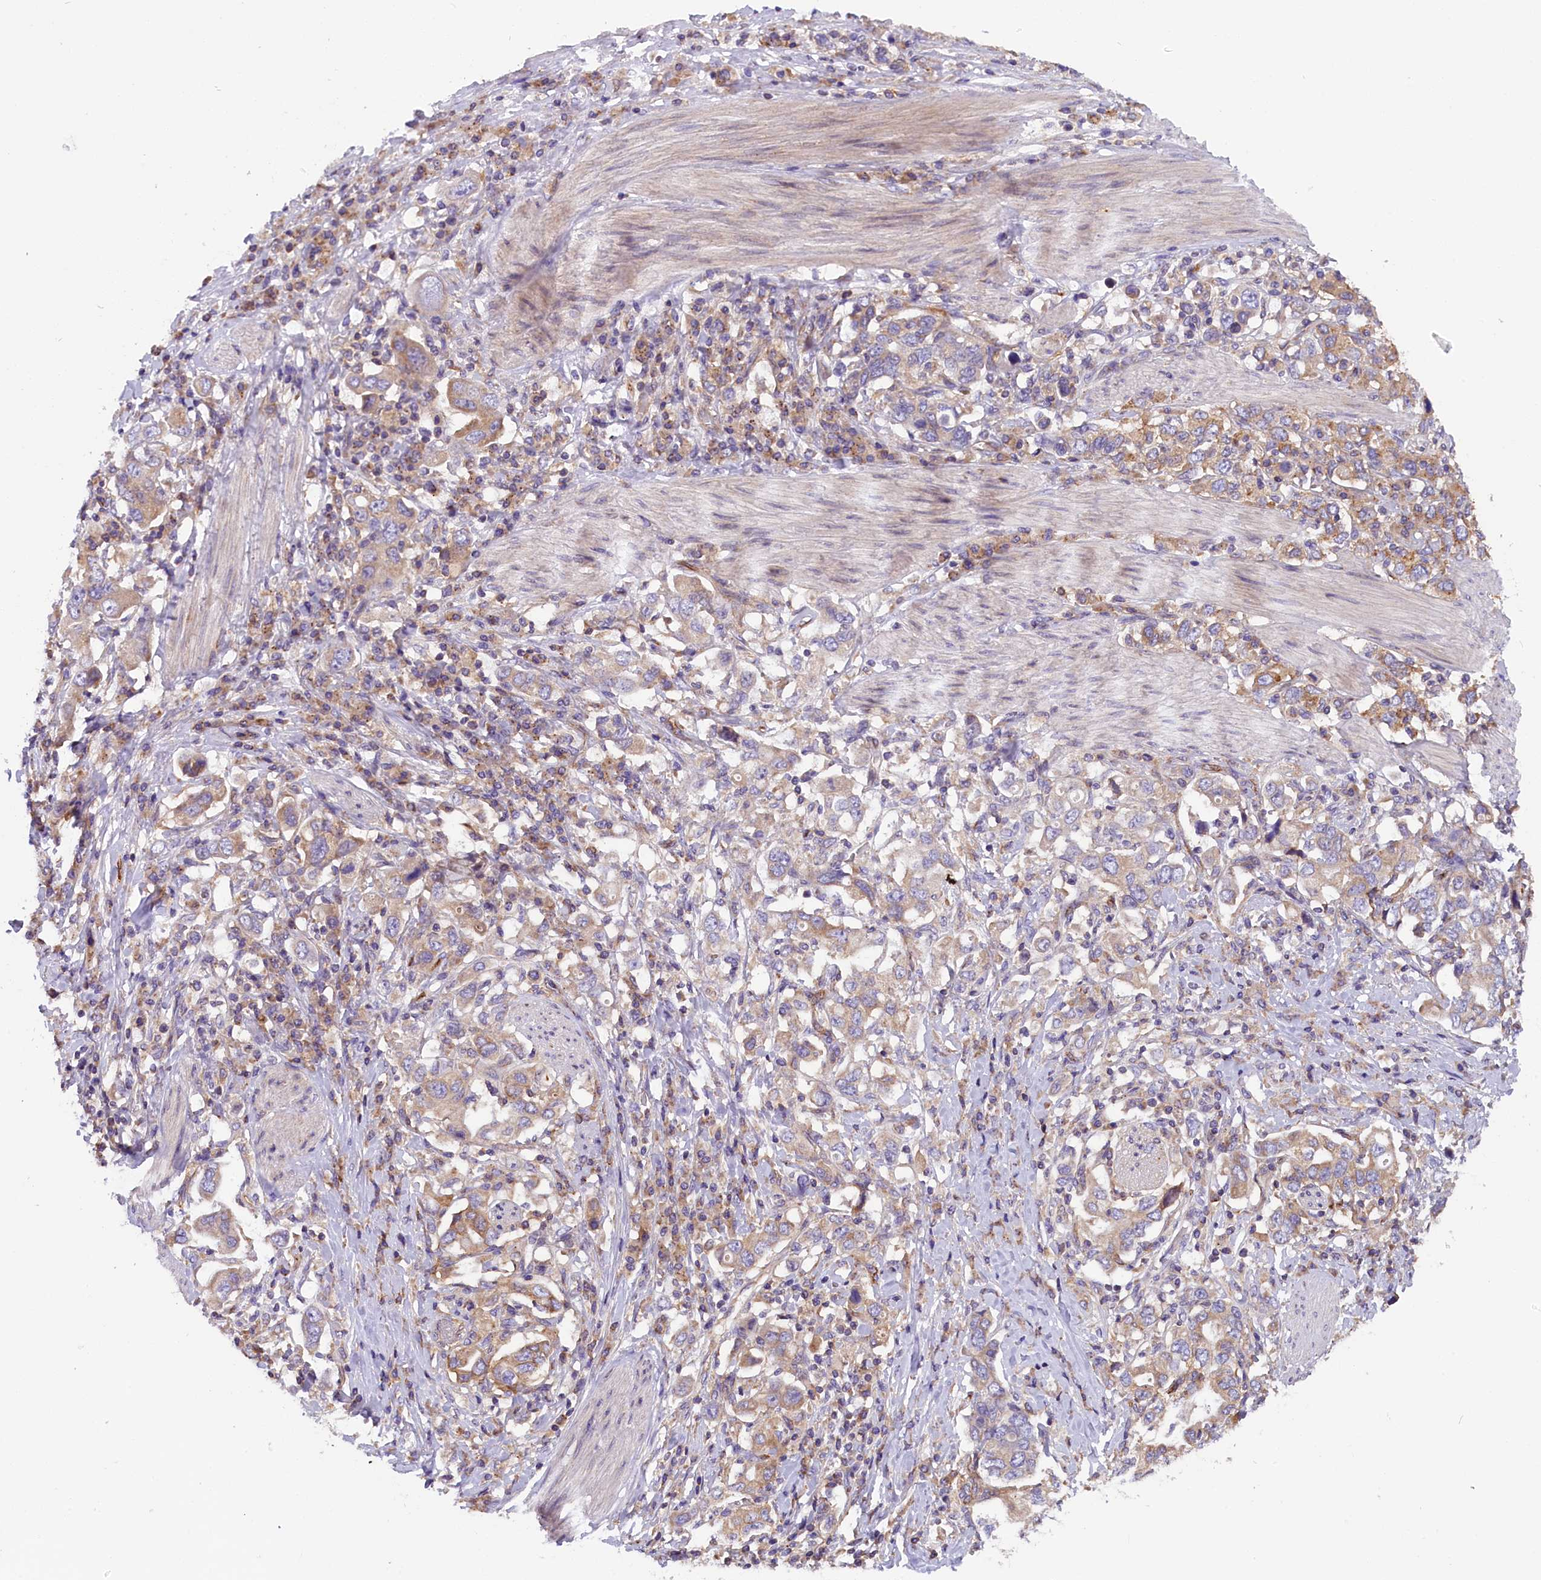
{"staining": {"intensity": "moderate", "quantity": ">75%", "location": "cytoplasmic/membranous"}, "tissue": "stomach cancer", "cell_type": "Tumor cells", "image_type": "cancer", "snomed": [{"axis": "morphology", "description": "Adenocarcinoma, NOS"}, {"axis": "topography", "description": "Stomach, upper"}, {"axis": "topography", "description": "Stomach"}], "caption": "Tumor cells exhibit moderate cytoplasmic/membranous positivity in approximately >75% of cells in stomach cancer (adenocarcinoma).", "gene": "DNAJB9", "patient": {"sex": "male", "age": 62}}